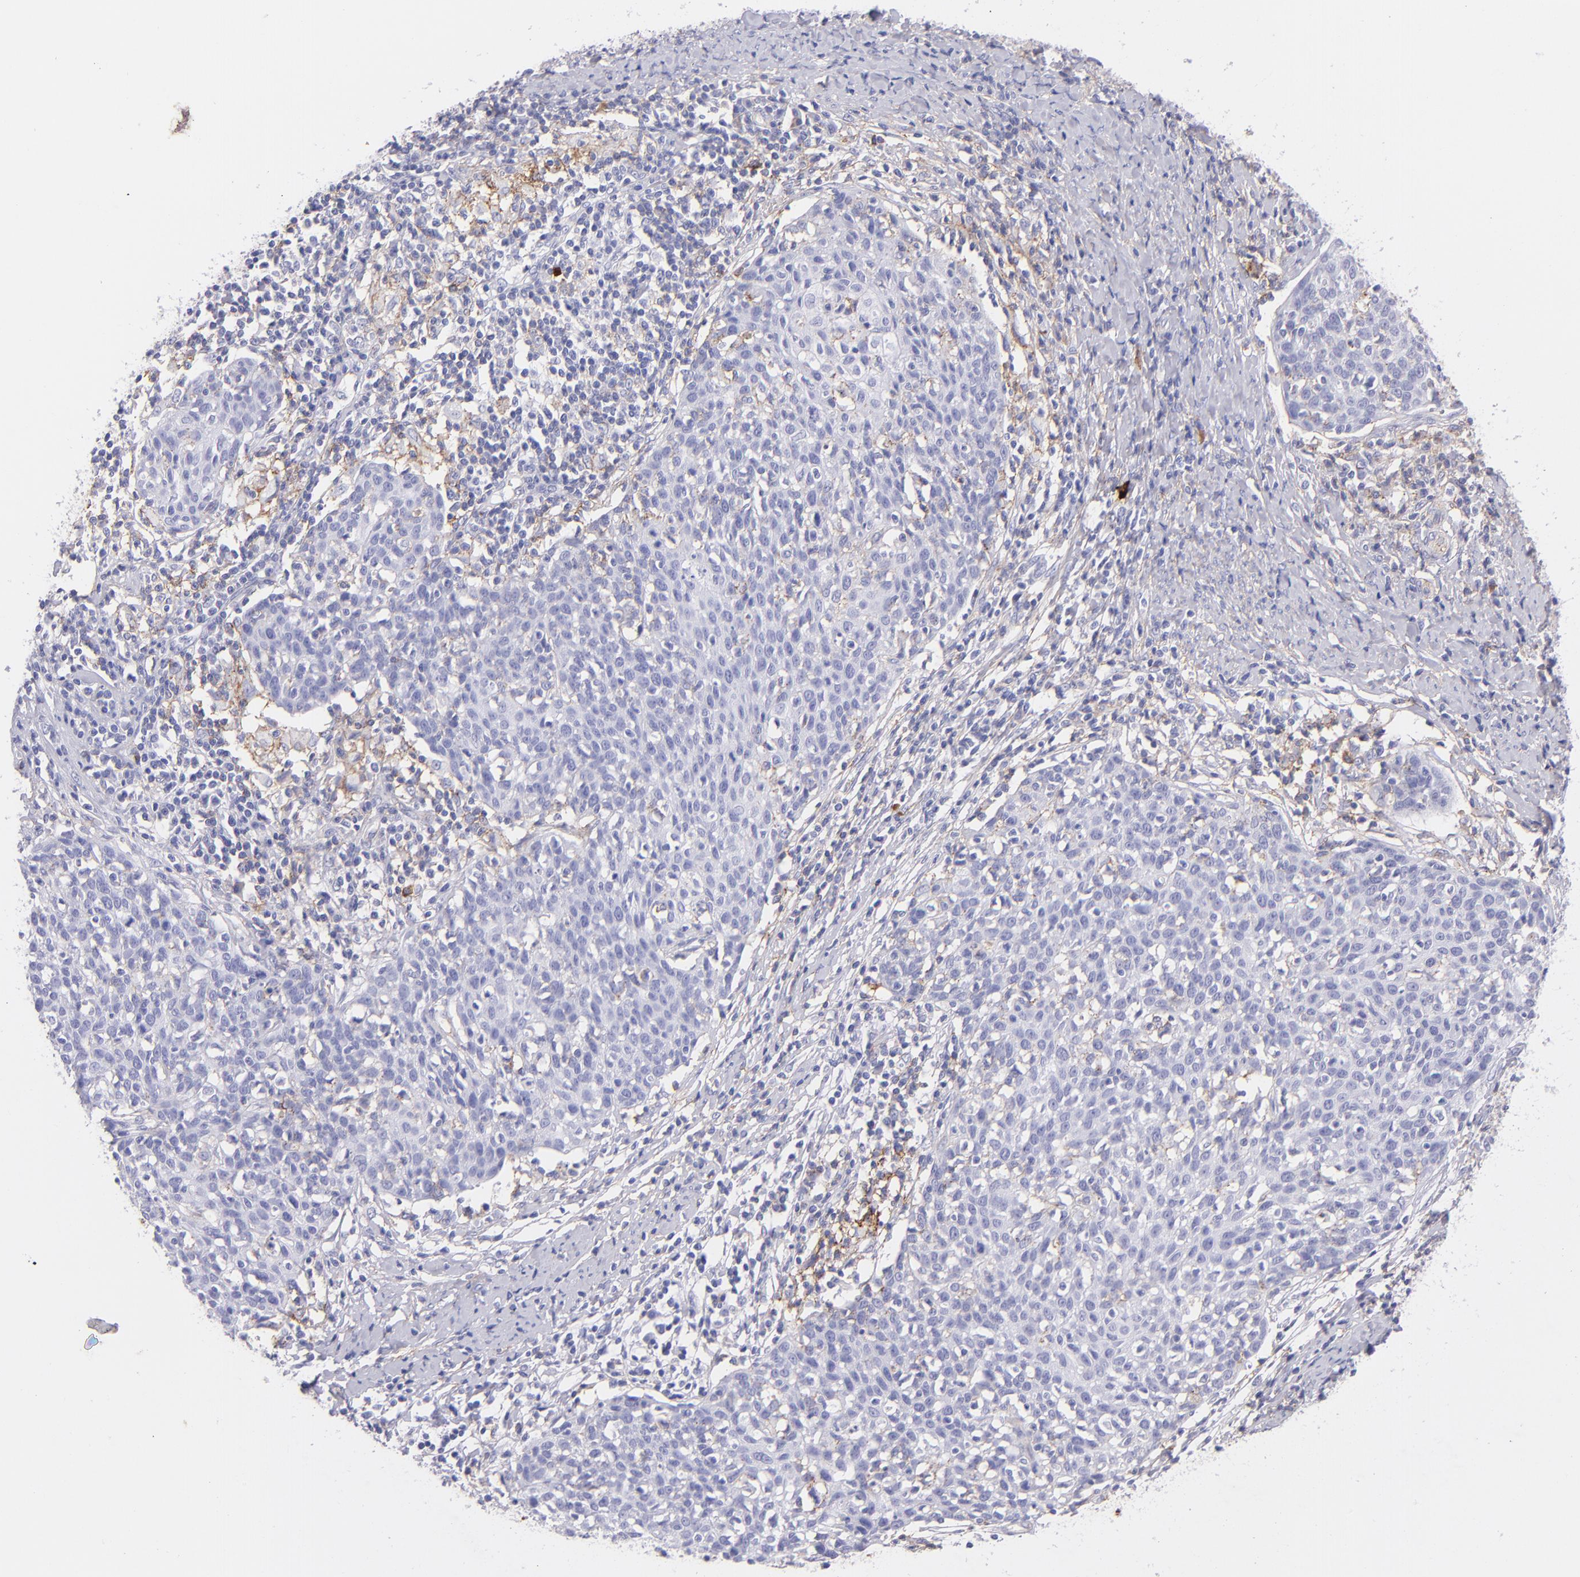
{"staining": {"intensity": "negative", "quantity": "none", "location": "none"}, "tissue": "cervical cancer", "cell_type": "Tumor cells", "image_type": "cancer", "snomed": [{"axis": "morphology", "description": "Squamous cell carcinoma, NOS"}, {"axis": "topography", "description": "Cervix"}], "caption": "An immunohistochemistry image of squamous cell carcinoma (cervical) is shown. There is no staining in tumor cells of squamous cell carcinoma (cervical).", "gene": "CD81", "patient": {"sex": "female", "age": 38}}